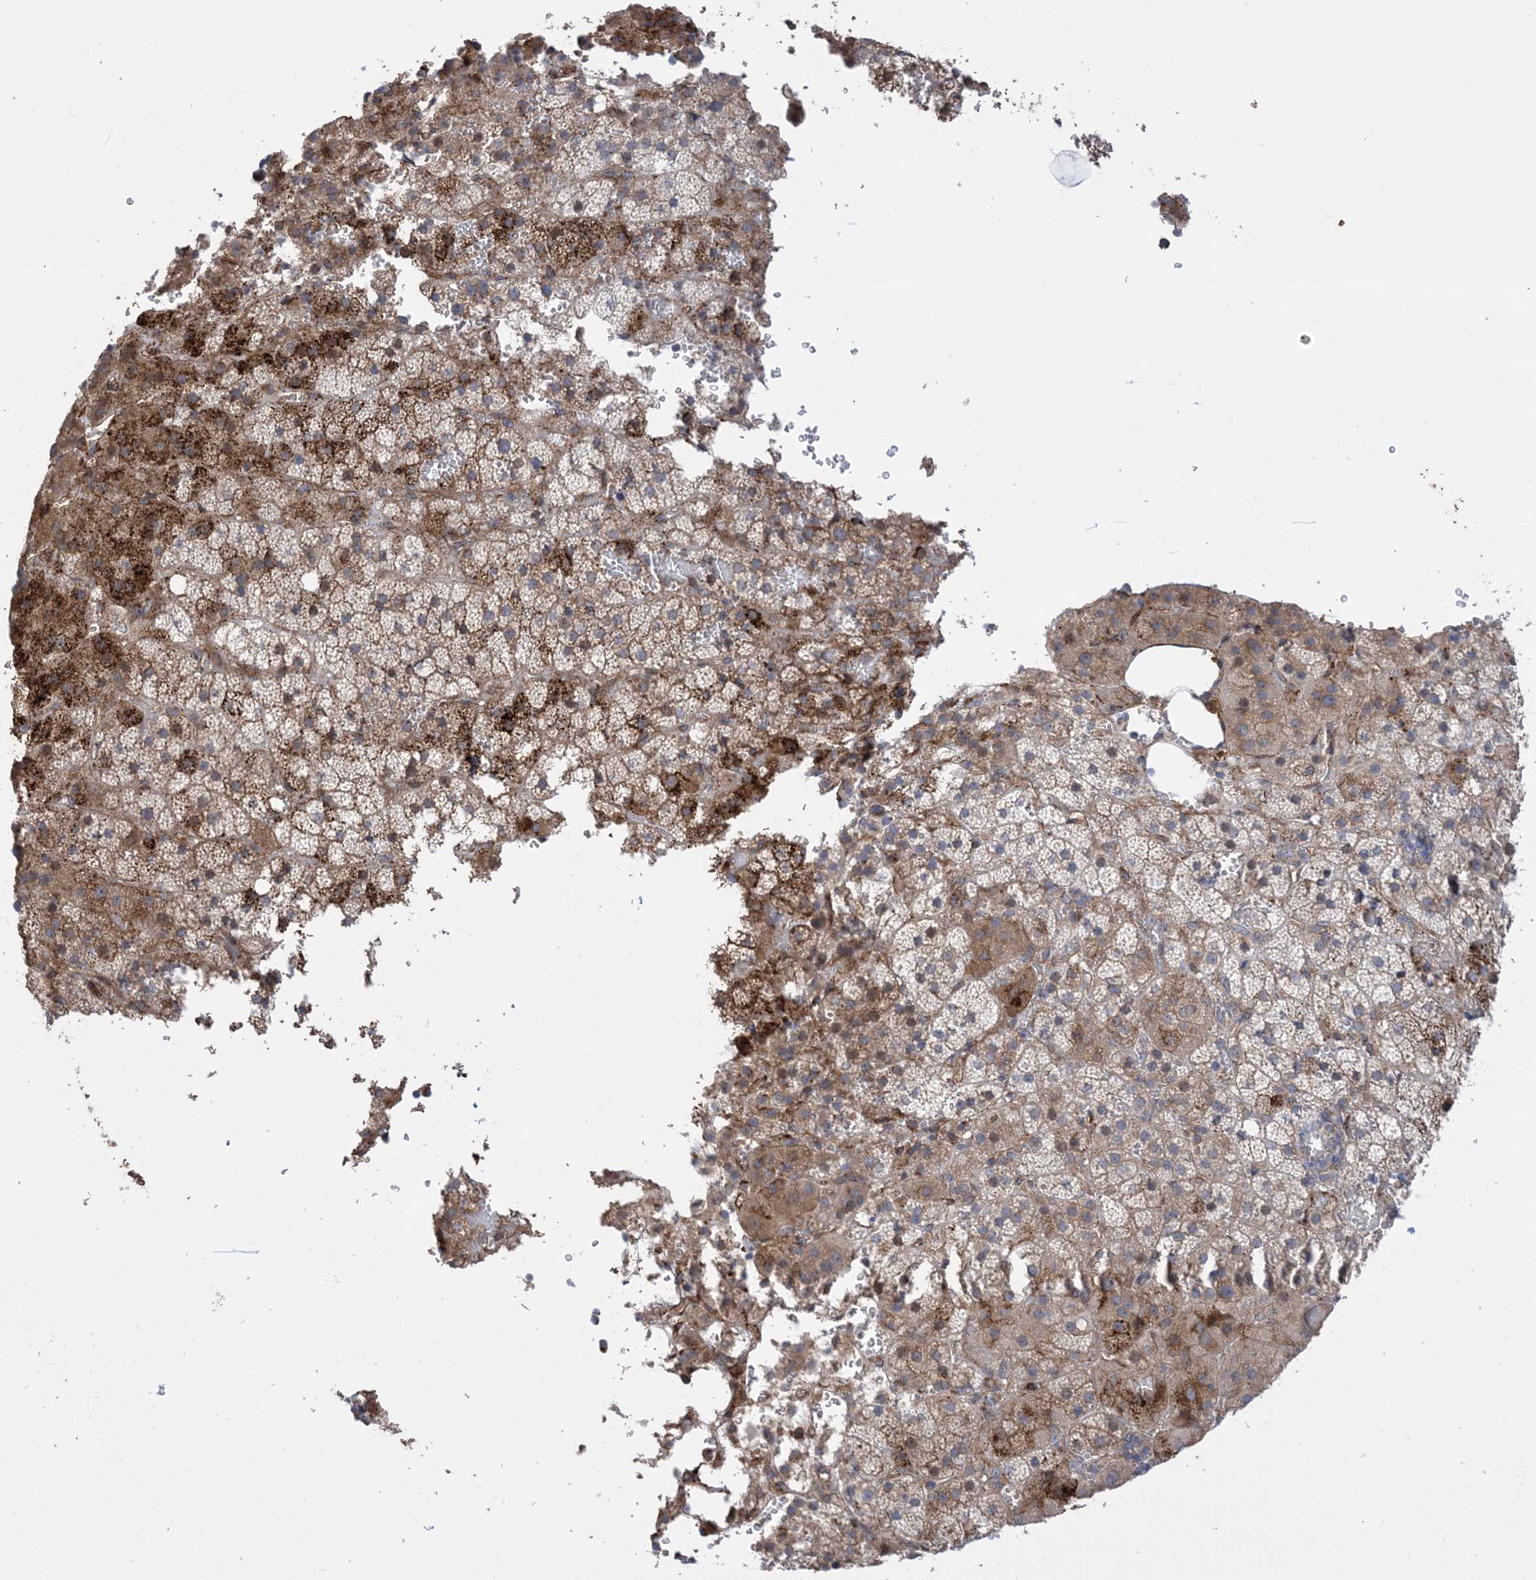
{"staining": {"intensity": "moderate", "quantity": ">75%", "location": "cytoplasmic/membranous"}, "tissue": "adrenal gland", "cell_type": "Glandular cells", "image_type": "normal", "snomed": [{"axis": "morphology", "description": "Normal tissue, NOS"}, {"axis": "topography", "description": "Adrenal gland"}], "caption": "Protein expression analysis of unremarkable human adrenal gland reveals moderate cytoplasmic/membranous expression in approximately >75% of glandular cells. The staining is performed using DAB (3,3'-diaminobenzidine) brown chromogen to label protein expression. The nuclei are counter-stained blue using hematoxylin.", "gene": "CLEC16A", "patient": {"sex": "female", "age": 59}}